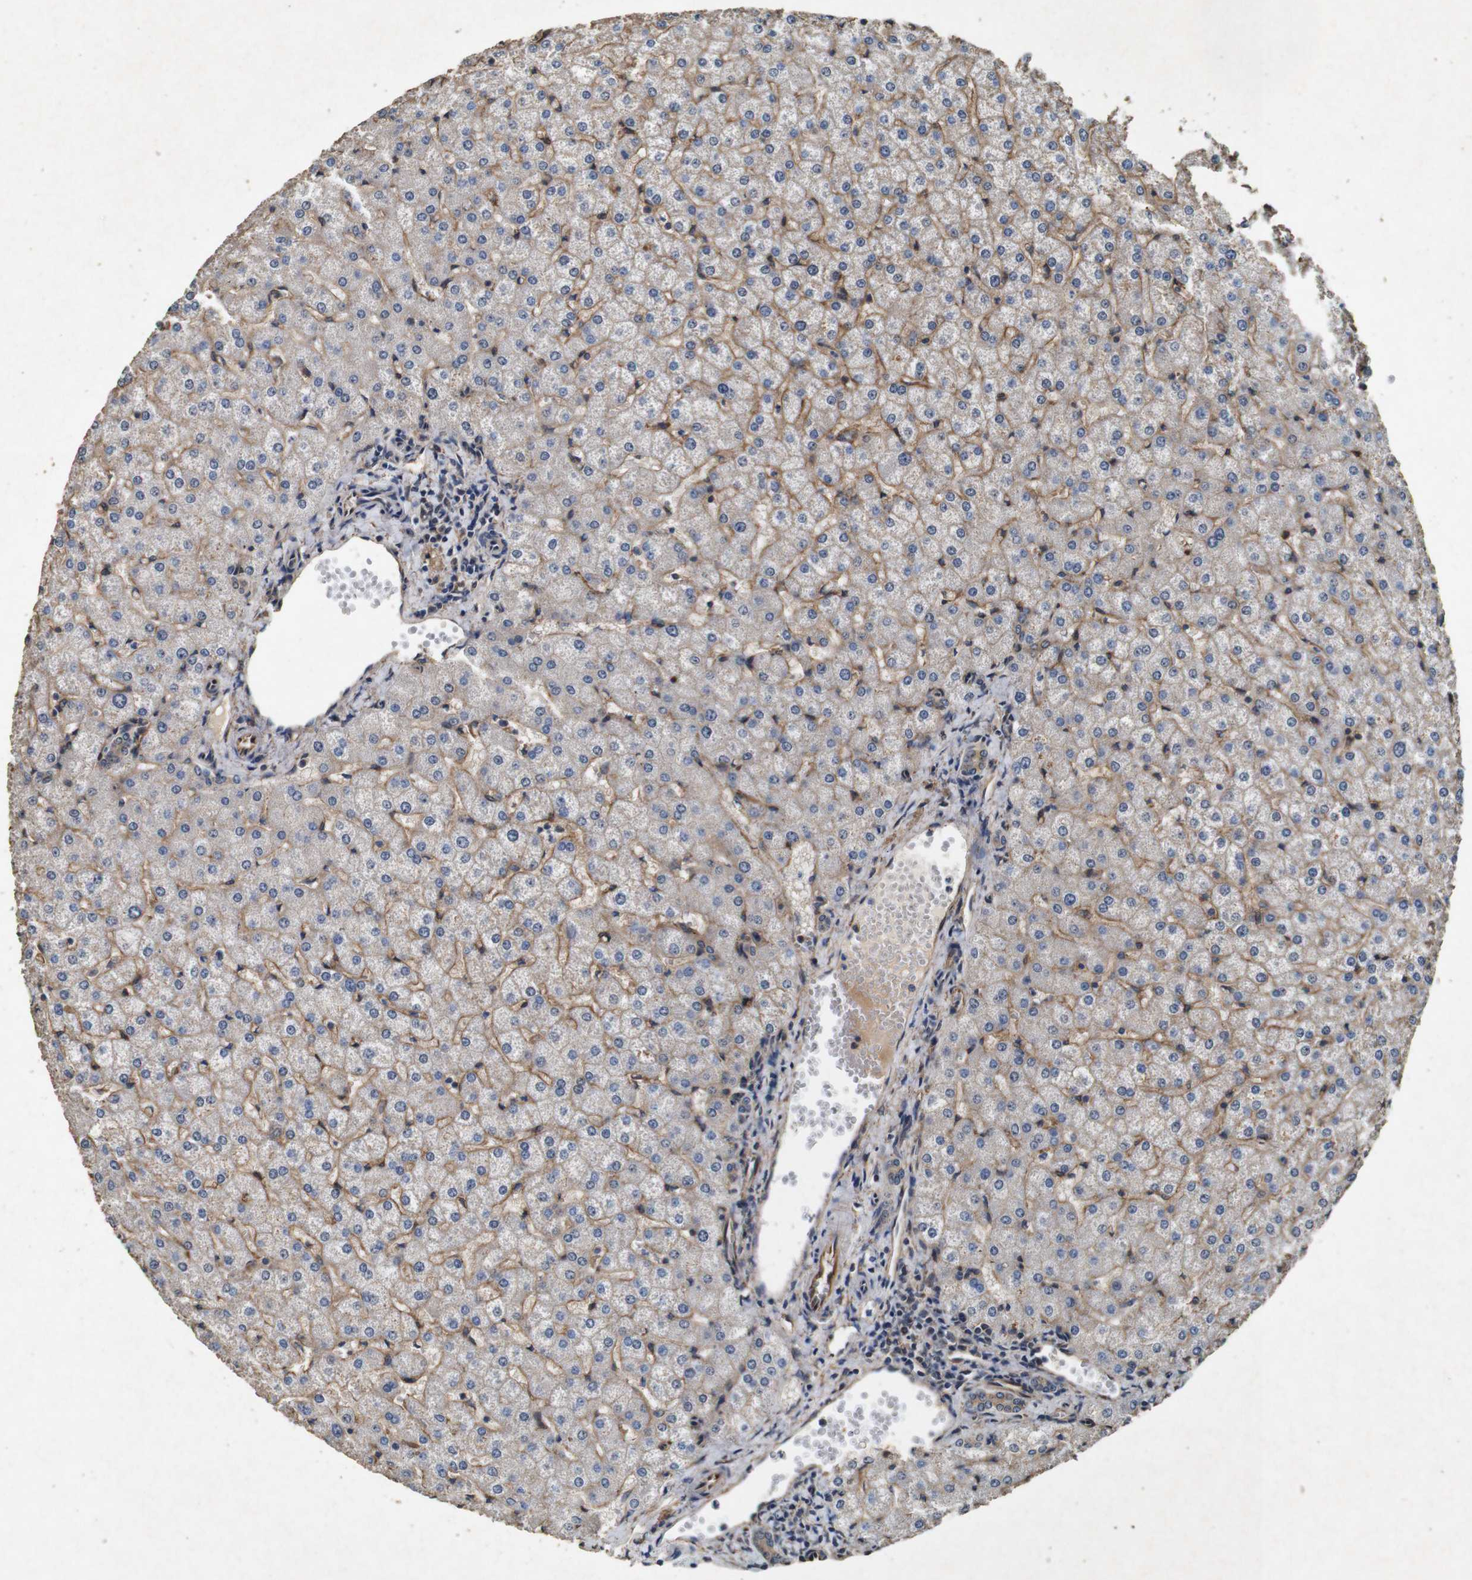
{"staining": {"intensity": "weak", "quantity": ">75%", "location": "cytoplasmic/membranous"}, "tissue": "liver", "cell_type": "Cholangiocytes", "image_type": "normal", "snomed": [{"axis": "morphology", "description": "Normal tissue, NOS"}, {"axis": "topography", "description": "Liver"}], "caption": "Cholangiocytes display low levels of weak cytoplasmic/membranous staining in approximately >75% of cells in unremarkable human liver.", "gene": "CNPY4", "patient": {"sex": "female", "age": 32}}